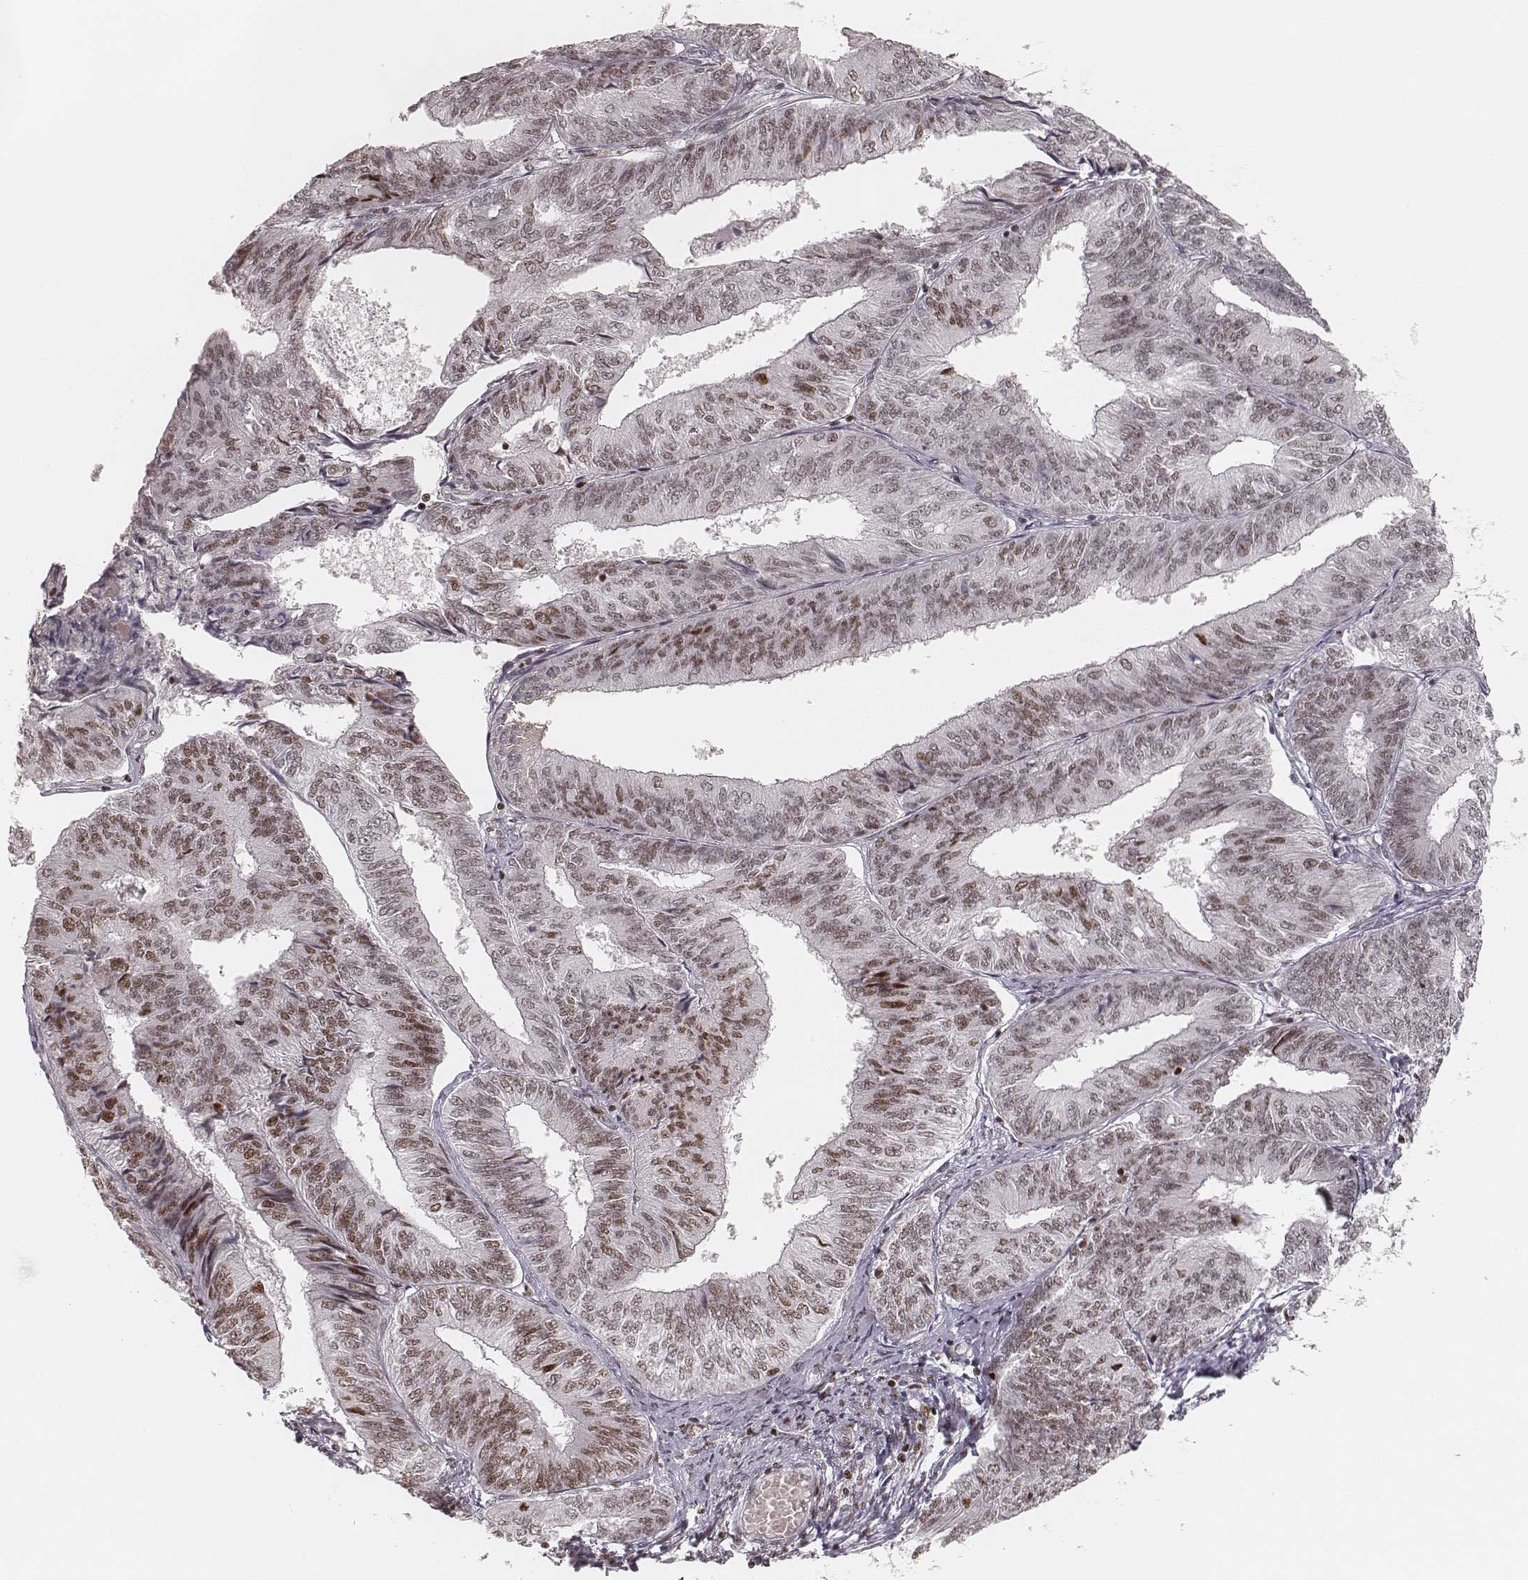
{"staining": {"intensity": "moderate", "quantity": ">75%", "location": "nuclear"}, "tissue": "endometrial cancer", "cell_type": "Tumor cells", "image_type": "cancer", "snomed": [{"axis": "morphology", "description": "Adenocarcinoma, NOS"}, {"axis": "topography", "description": "Endometrium"}], "caption": "An image showing moderate nuclear staining in about >75% of tumor cells in endometrial cancer (adenocarcinoma), as visualized by brown immunohistochemical staining.", "gene": "HNRNPC", "patient": {"sex": "female", "age": 58}}